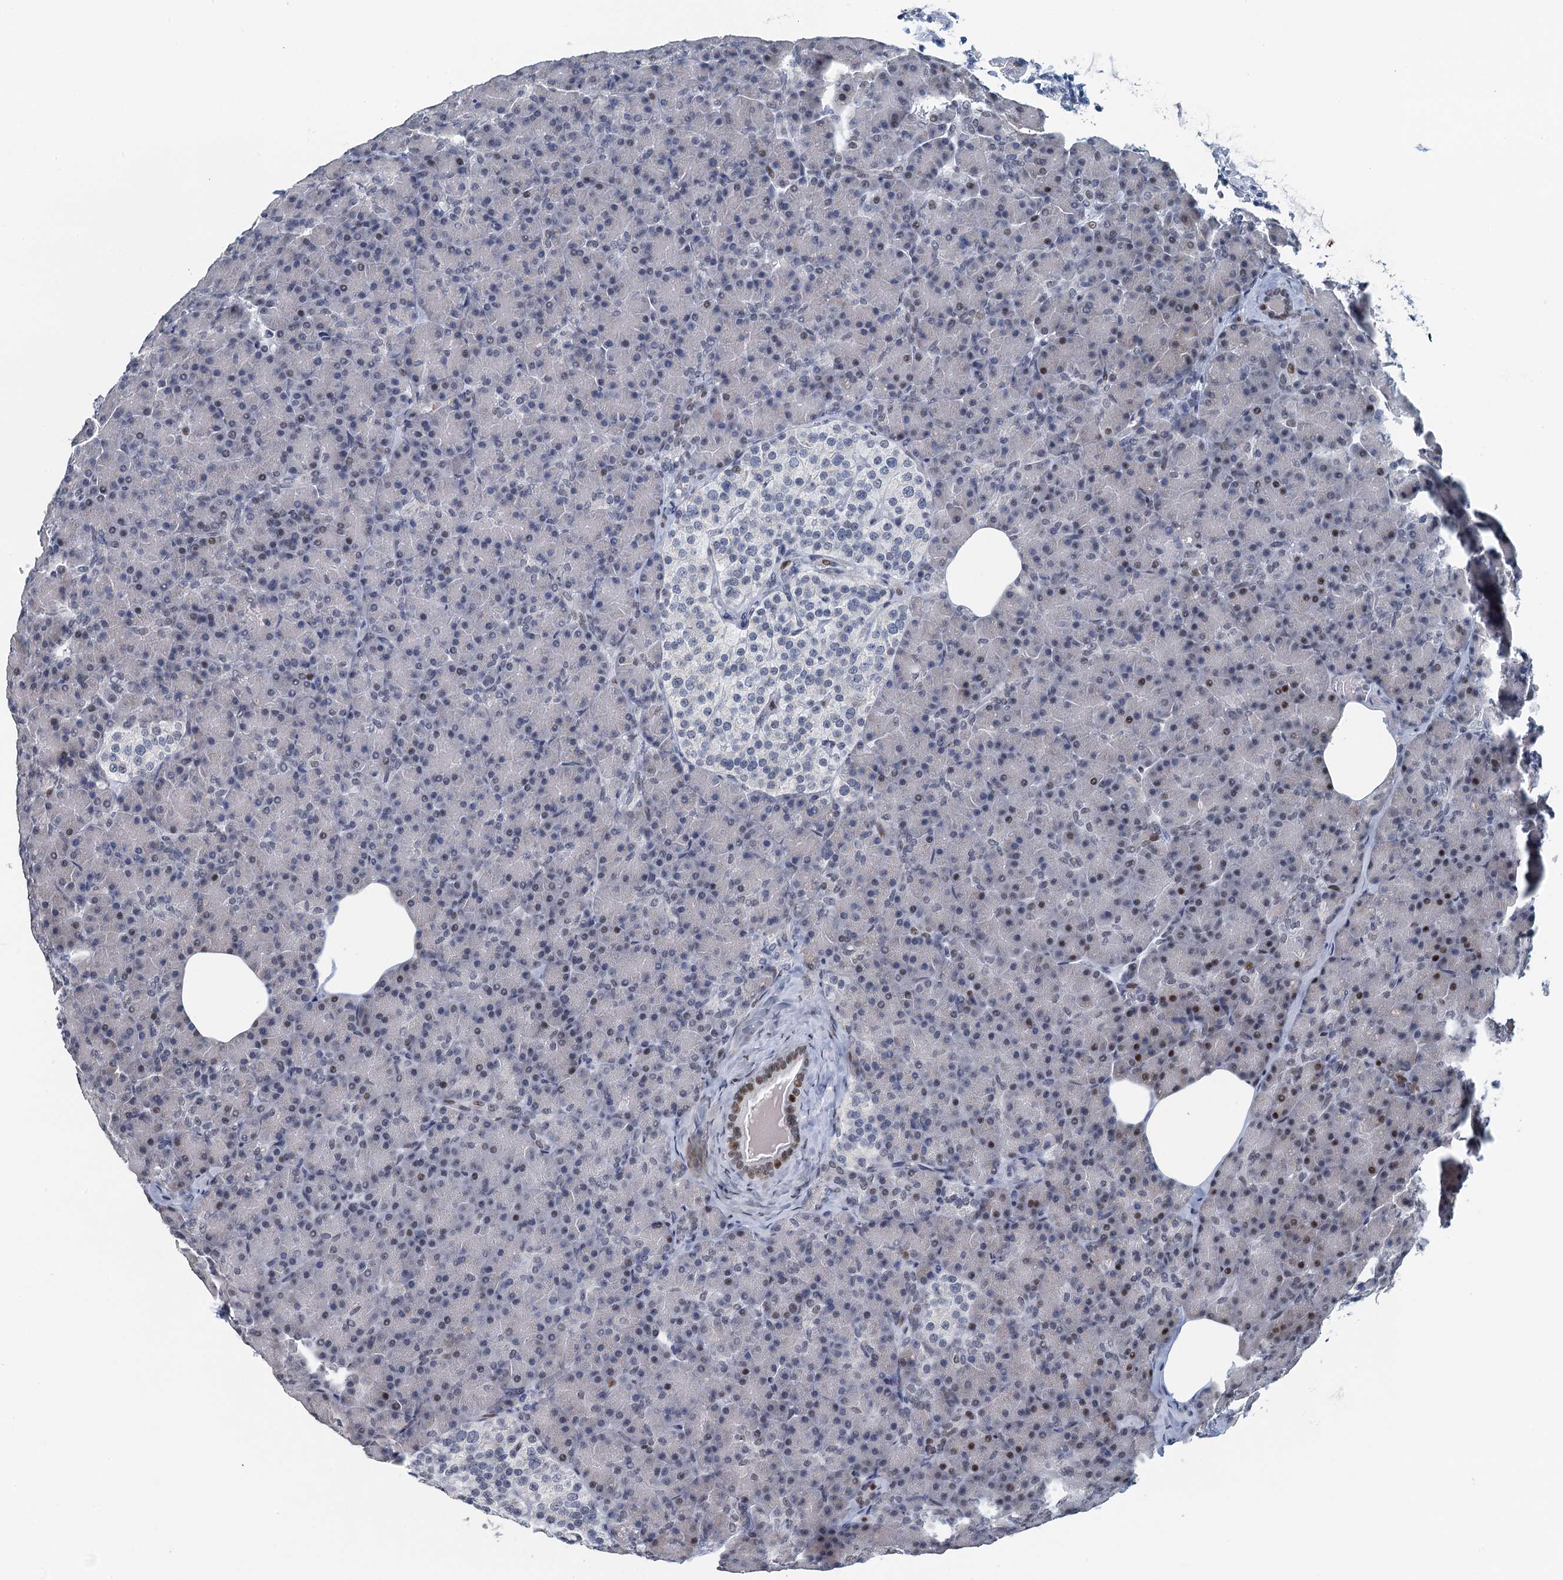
{"staining": {"intensity": "strong", "quantity": "25%-75%", "location": "nuclear"}, "tissue": "pancreas", "cell_type": "Exocrine glandular cells", "image_type": "normal", "snomed": [{"axis": "morphology", "description": "Normal tissue, NOS"}, {"axis": "topography", "description": "Pancreas"}], "caption": "This is a photomicrograph of IHC staining of unremarkable pancreas, which shows strong positivity in the nuclear of exocrine glandular cells.", "gene": "TTLL9", "patient": {"sex": "female", "age": 43}}